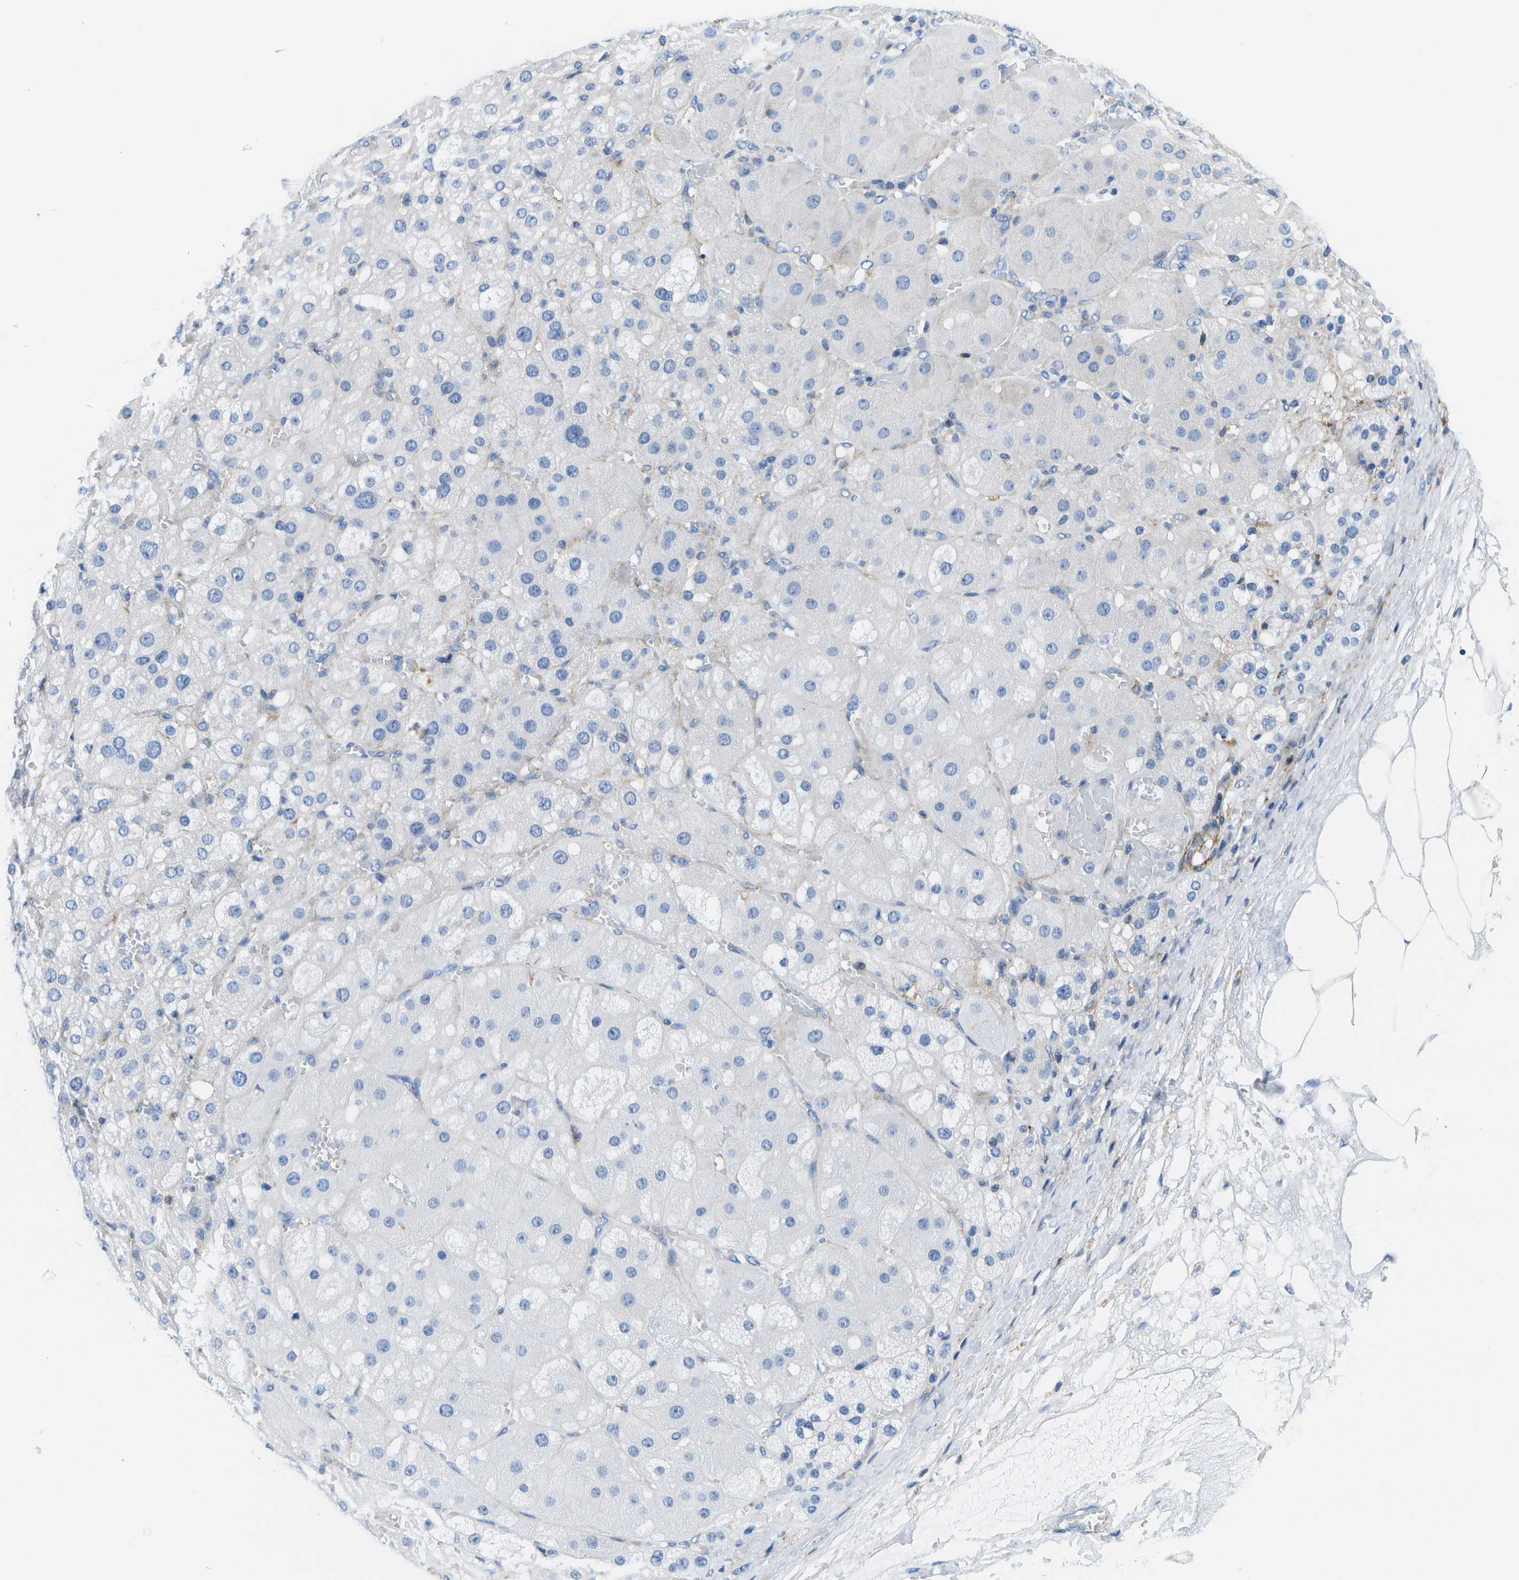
{"staining": {"intensity": "negative", "quantity": "none", "location": "none"}, "tissue": "adrenal gland", "cell_type": "Glandular cells", "image_type": "normal", "snomed": [{"axis": "morphology", "description": "Normal tissue, NOS"}, {"axis": "topography", "description": "Adrenal gland"}], "caption": "Immunohistochemistry of normal human adrenal gland exhibits no expression in glandular cells.", "gene": "ADGRG6", "patient": {"sex": "female", "age": 47}}